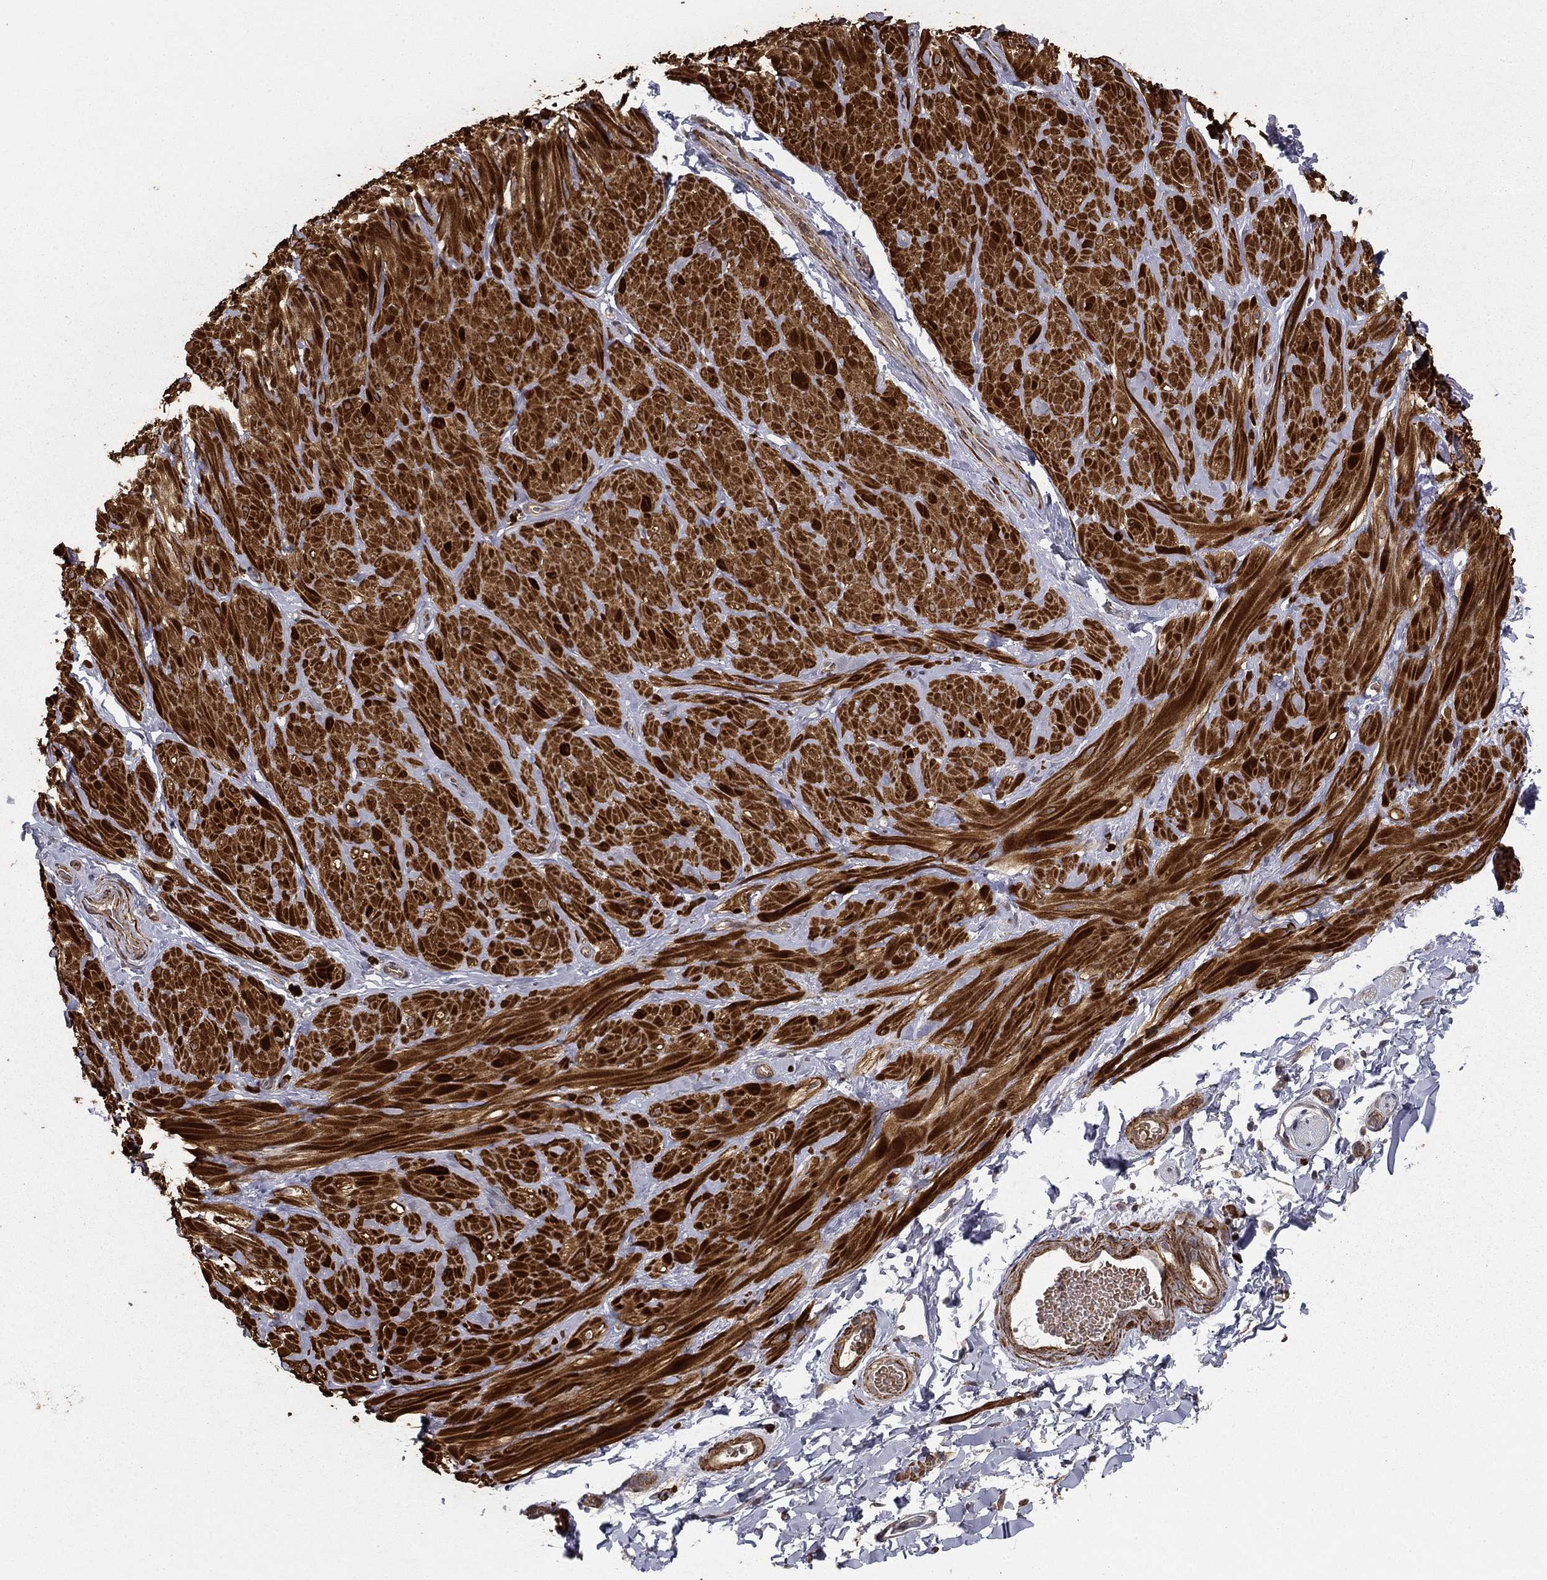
{"staining": {"intensity": "negative", "quantity": "none", "location": "none"}, "tissue": "soft tissue", "cell_type": "Fibroblasts", "image_type": "normal", "snomed": [{"axis": "morphology", "description": "Normal tissue, NOS"}, {"axis": "topography", "description": "Smooth muscle"}, {"axis": "topography", "description": "Peripheral nerve tissue"}], "caption": "The immunohistochemistry micrograph has no significant expression in fibroblasts of soft tissue. (Stains: DAB immunohistochemistry (IHC) with hematoxylin counter stain, Microscopy: brightfield microscopy at high magnification).", "gene": "HABP4", "patient": {"sex": "male", "age": 22}}